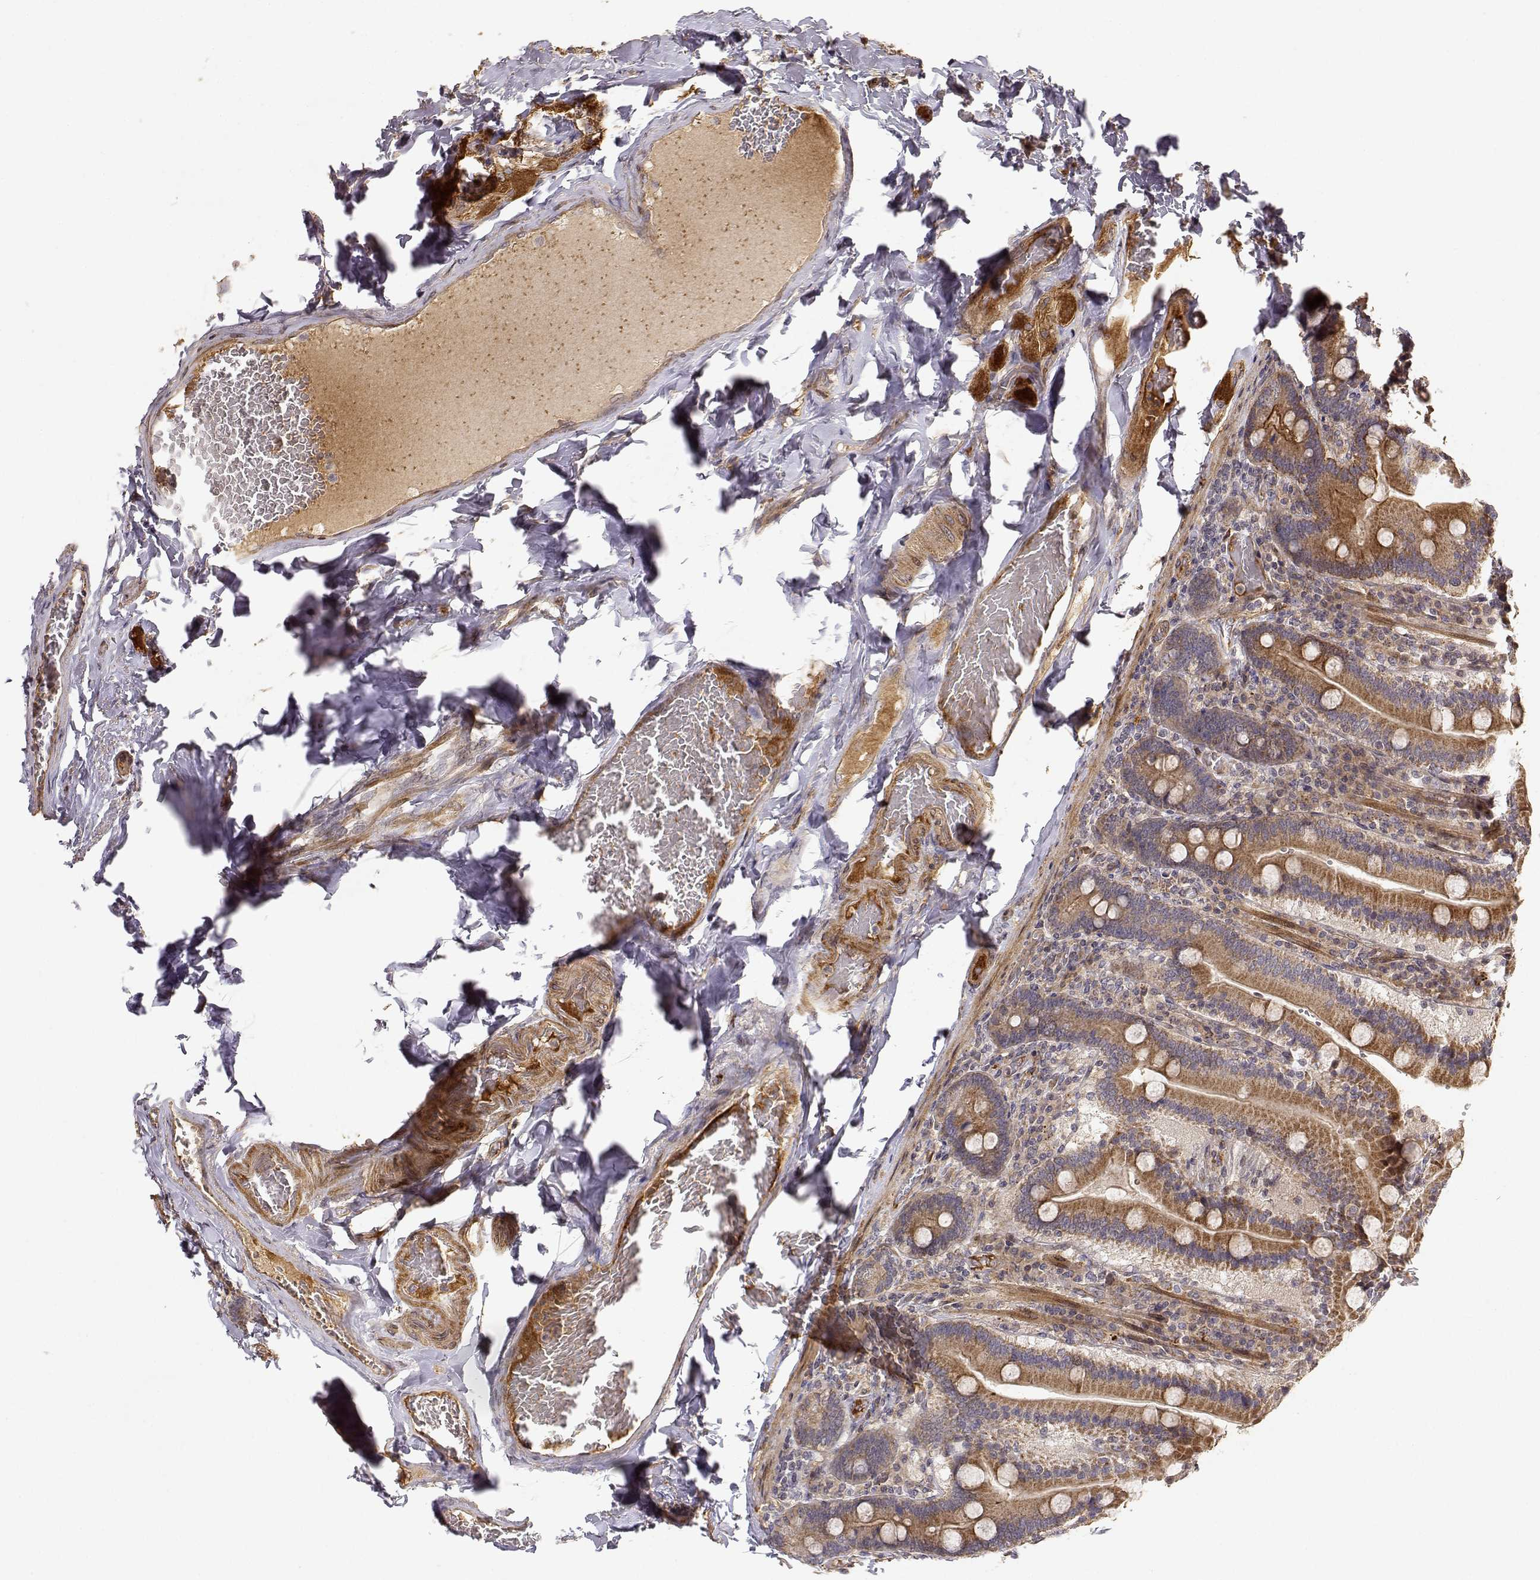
{"staining": {"intensity": "moderate", "quantity": ">75%", "location": "cytoplasmic/membranous"}, "tissue": "duodenum", "cell_type": "Glandular cells", "image_type": "normal", "snomed": [{"axis": "morphology", "description": "Normal tissue, NOS"}, {"axis": "topography", "description": "Duodenum"}], "caption": "Duodenum stained with immunohistochemistry exhibits moderate cytoplasmic/membranous expression in about >75% of glandular cells.", "gene": "PICK1", "patient": {"sex": "female", "age": 62}}